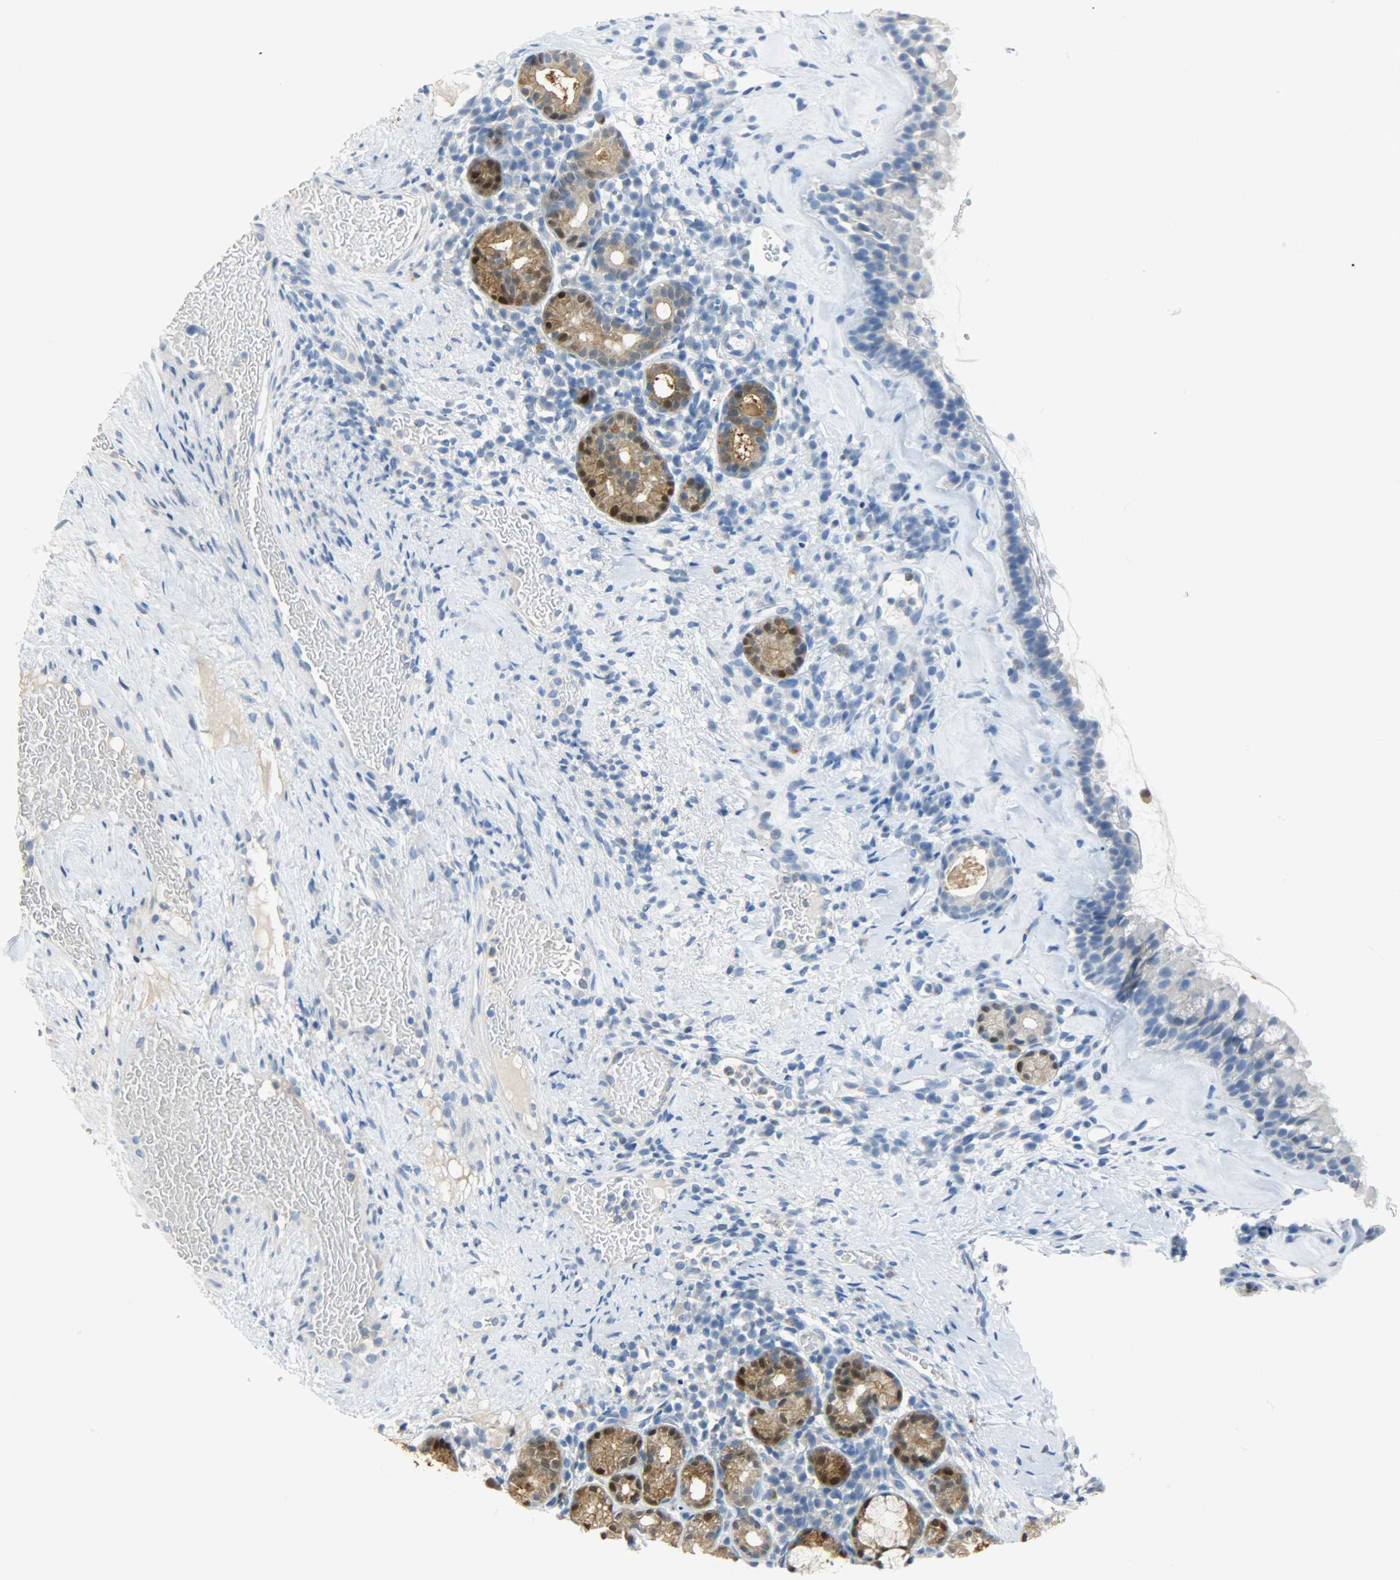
{"staining": {"intensity": "negative", "quantity": "none", "location": "none"}, "tissue": "nasopharynx", "cell_type": "Respiratory epithelial cells", "image_type": "normal", "snomed": [{"axis": "morphology", "description": "Normal tissue, NOS"}, {"axis": "morphology", "description": "Inflammation, NOS"}, {"axis": "topography", "description": "Nasopharynx"}], "caption": "Immunohistochemical staining of benign human nasopharynx displays no significant expression in respiratory epithelial cells.", "gene": "EIF4EBP1", "patient": {"sex": "female", "age": 55}}